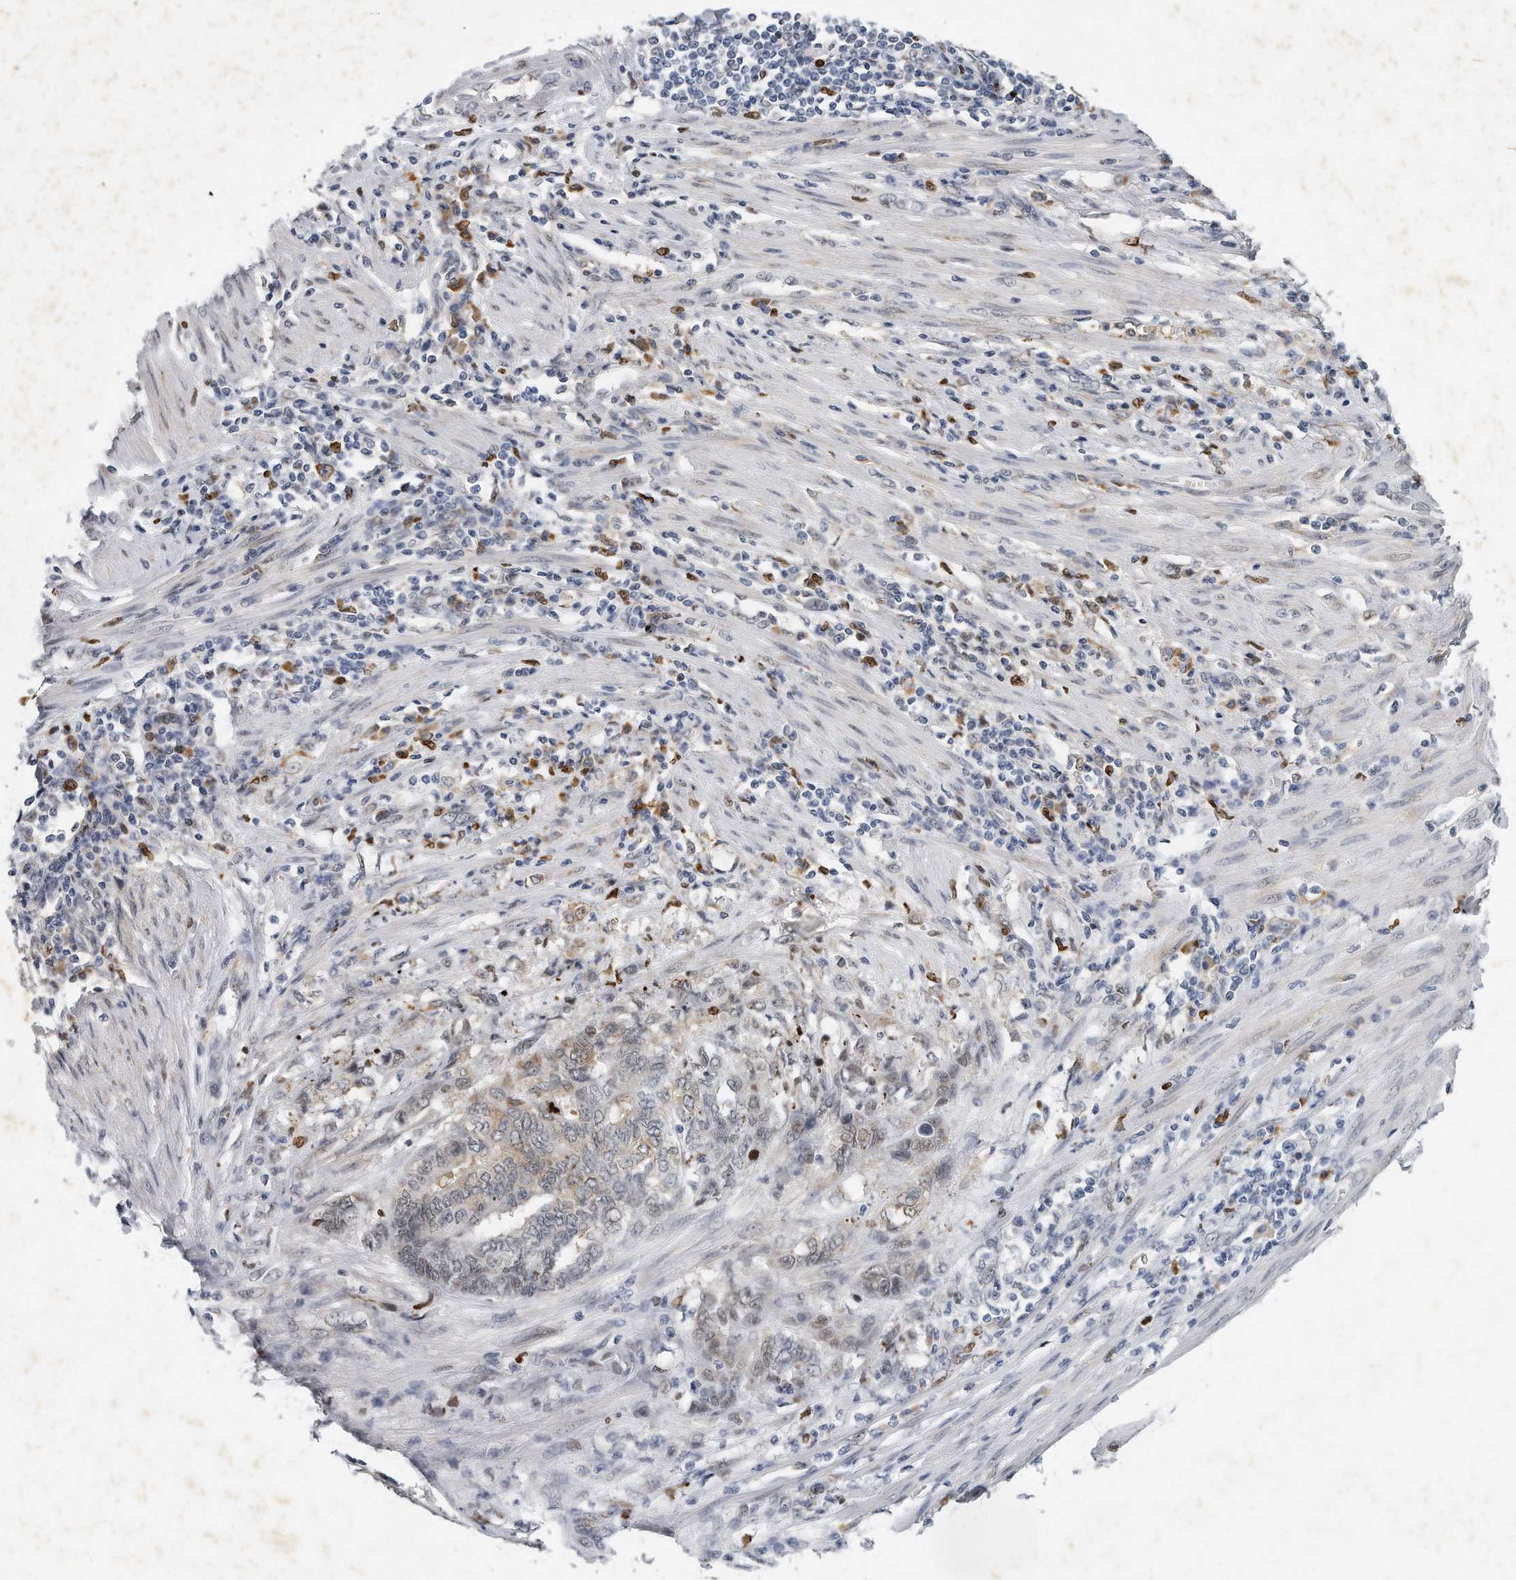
{"staining": {"intensity": "weak", "quantity": "<25%", "location": "nuclear"}, "tissue": "endometrial cancer", "cell_type": "Tumor cells", "image_type": "cancer", "snomed": [{"axis": "morphology", "description": "Adenocarcinoma, NOS"}, {"axis": "topography", "description": "Uterus"}, {"axis": "topography", "description": "Endometrium"}], "caption": "Endometrial cancer was stained to show a protein in brown. There is no significant staining in tumor cells. The staining is performed using DAB brown chromogen with nuclei counter-stained in using hematoxylin.", "gene": "CTBP2", "patient": {"sex": "female", "age": 70}}